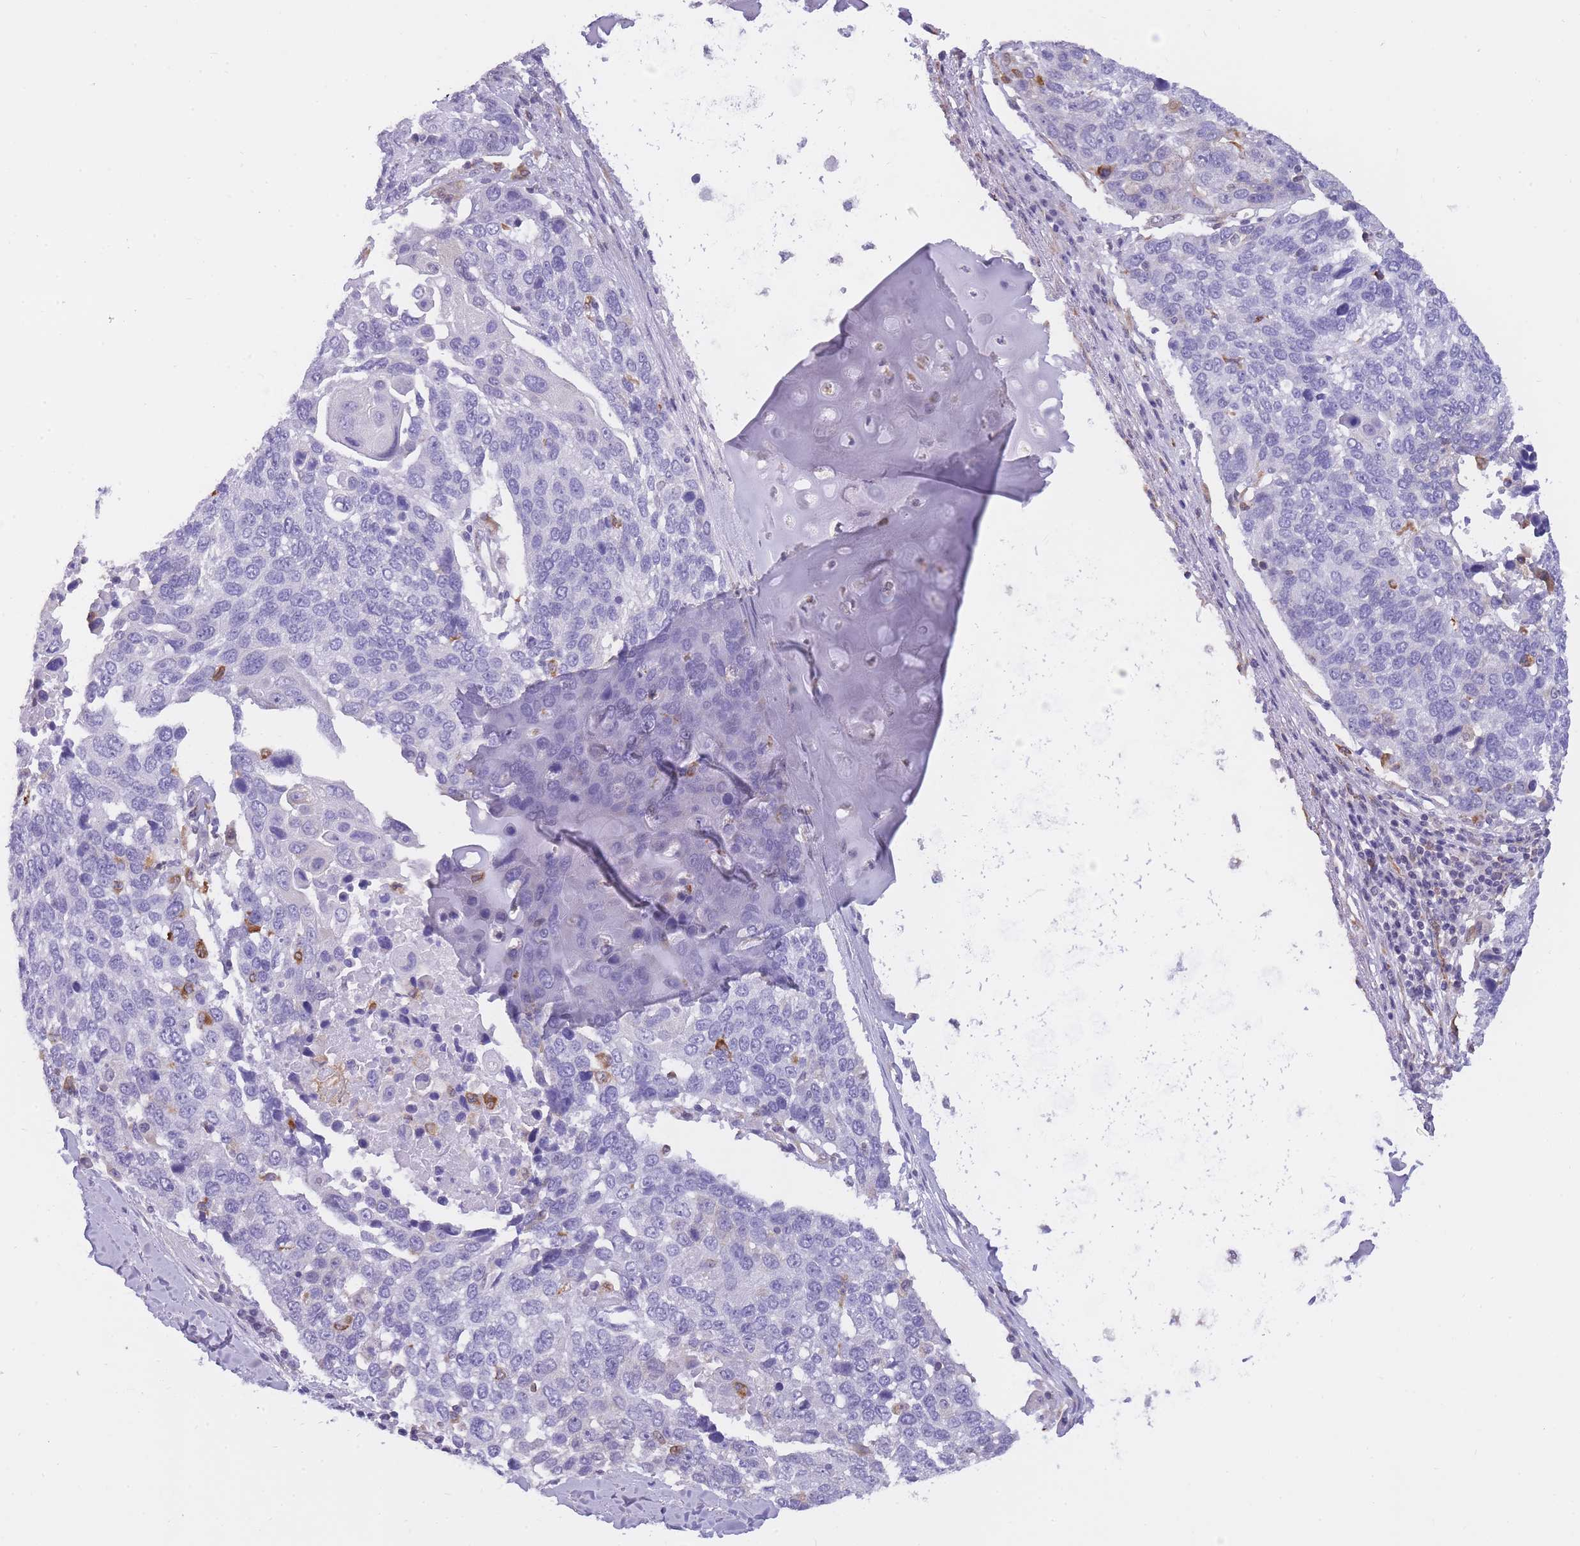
{"staining": {"intensity": "negative", "quantity": "none", "location": "none"}, "tissue": "lung cancer", "cell_type": "Tumor cells", "image_type": "cancer", "snomed": [{"axis": "morphology", "description": "Squamous cell carcinoma, NOS"}, {"axis": "topography", "description": "Lung"}], "caption": "This photomicrograph is of squamous cell carcinoma (lung) stained with immunohistochemistry (IHC) to label a protein in brown with the nuclei are counter-stained blue. There is no staining in tumor cells.", "gene": "ZNF662", "patient": {"sex": "male", "age": 66}}